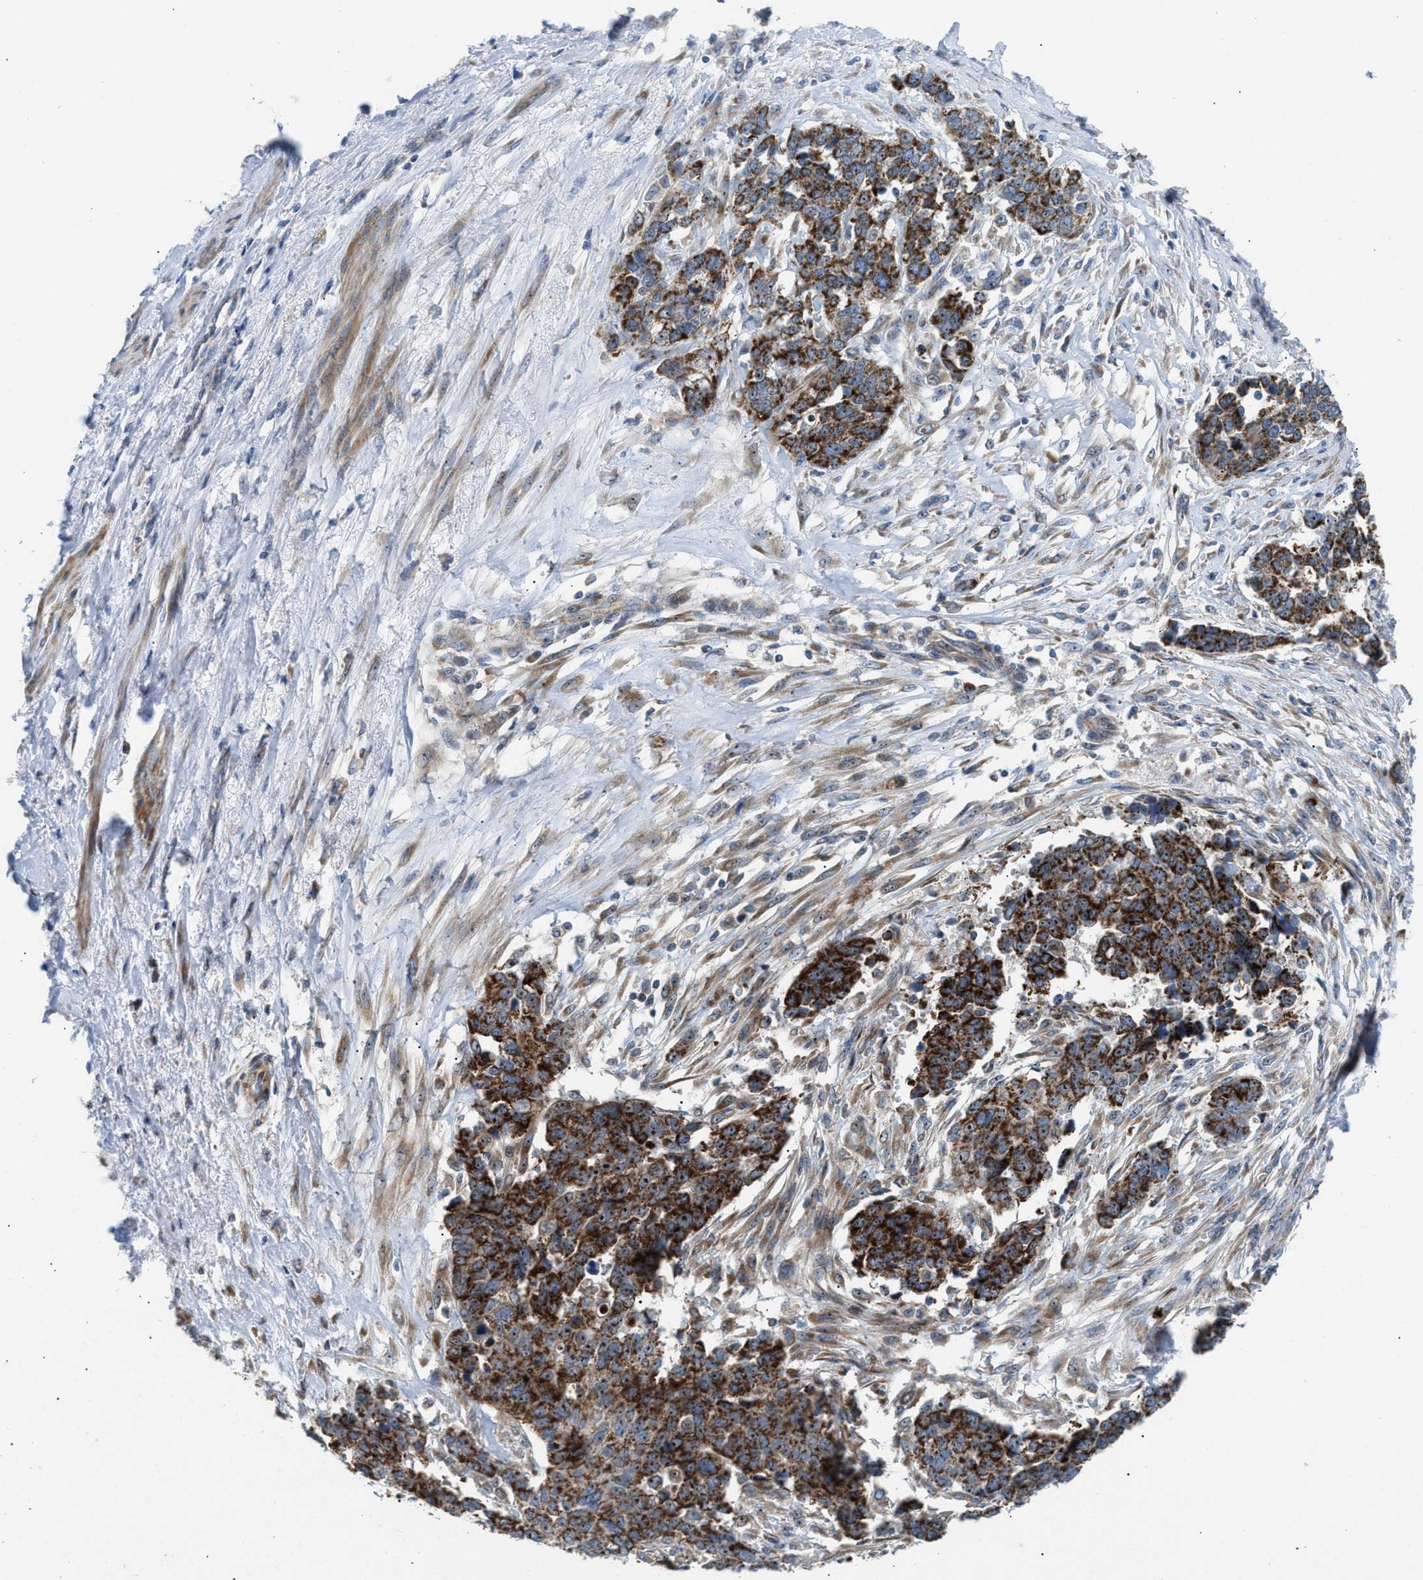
{"staining": {"intensity": "strong", "quantity": ">75%", "location": "cytoplasmic/membranous,nuclear"}, "tissue": "ovarian cancer", "cell_type": "Tumor cells", "image_type": "cancer", "snomed": [{"axis": "morphology", "description": "Cystadenocarcinoma, serous, NOS"}, {"axis": "topography", "description": "Ovary"}], "caption": "Protein analysis of ovarian cancer (serous cystadenocarcinoma) tissue displays strong cytoplasmic/membranous and nuclear expression in about >75% of tumor cells.", "gene": "TPH1", "patient": {"sex": "female", "age": 44}}